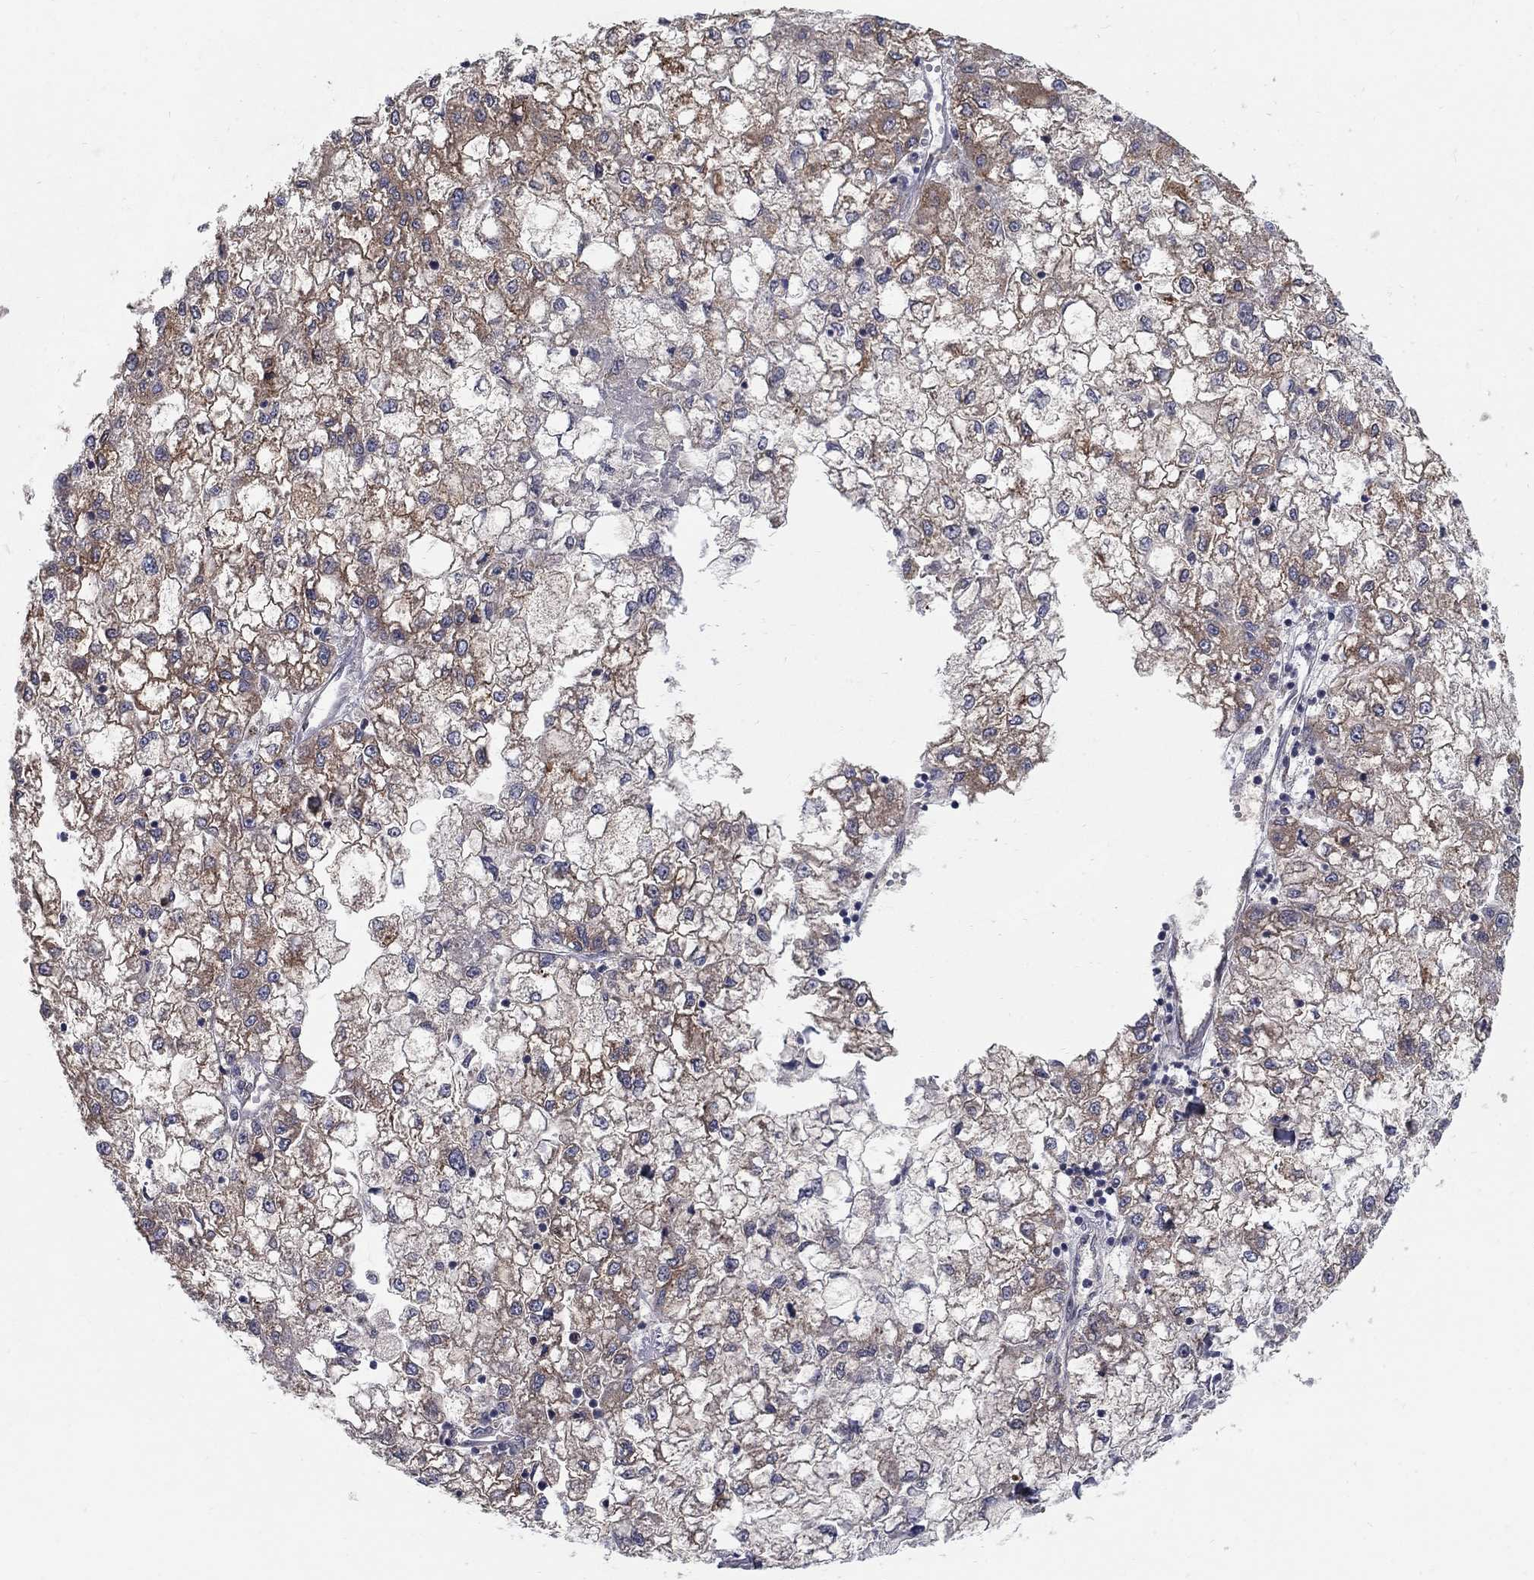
{"staining": {"intensity": "moderate", "quantity": "25%-75%", "location": "cytoplasmic/membranous"}, "tissue": "liver cancer", "cell_type": "Tumor cells", "image_type": "cancer", "snomed": [{"axis": "morphology", "description": "Carcinoma, Hepatocellular, NOS"}, {"axis": "topography", "description": "Liver"}], "caption": "DAB (3,3'-diaminobenzidine) immunohistochemical staining of hepatocellular carcinoma (liver) demonstrates moderate cytoplasmic/membranous protein positivity in approximately 25%-75% of tumor cells.", "gene": "PANK3", "patient": {"sex": "male", "age": 40}}